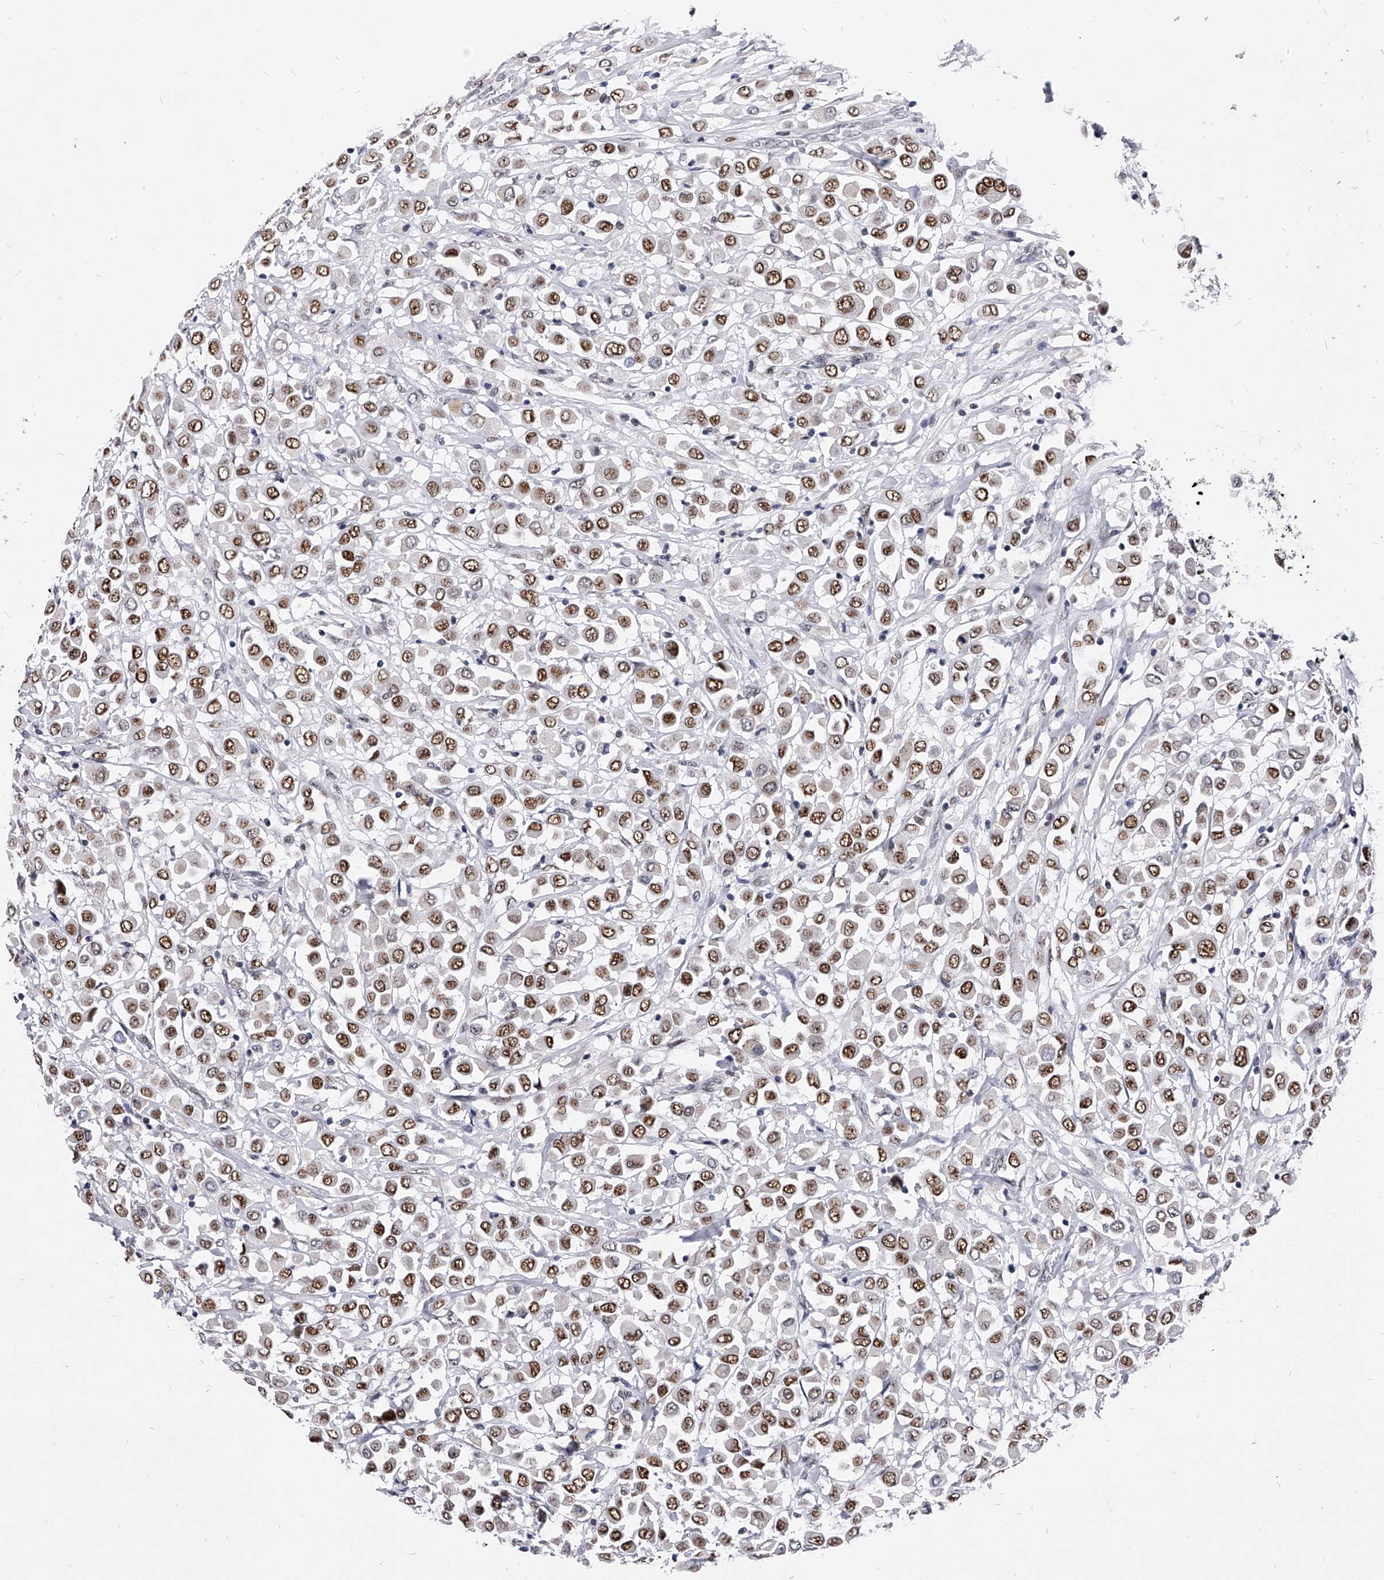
{"staining": {"intensity": "moderate", "quantity": ">75%", "location": "nuclear"}, "tissue": "breast cancer", "cell_type": "Tumor cells", "image_type": "cancer", "snomed": [{"axis": "morphology", "description": "Duct carcinoma"}, {"axis": "topography", "description": "Breast"}], "caption": "Brown immunohistochemical staining in invasive ductal carcinoma (breast) shows moderate nuclear positivity in approximately >75% of tumor cells. The staining was performed using DAB, with brown indicating positive protein expression. Nuclei are stained blue with hematoxylin.", "gene": "TESK2", "patient": {"sex": "female", "age": 61}}